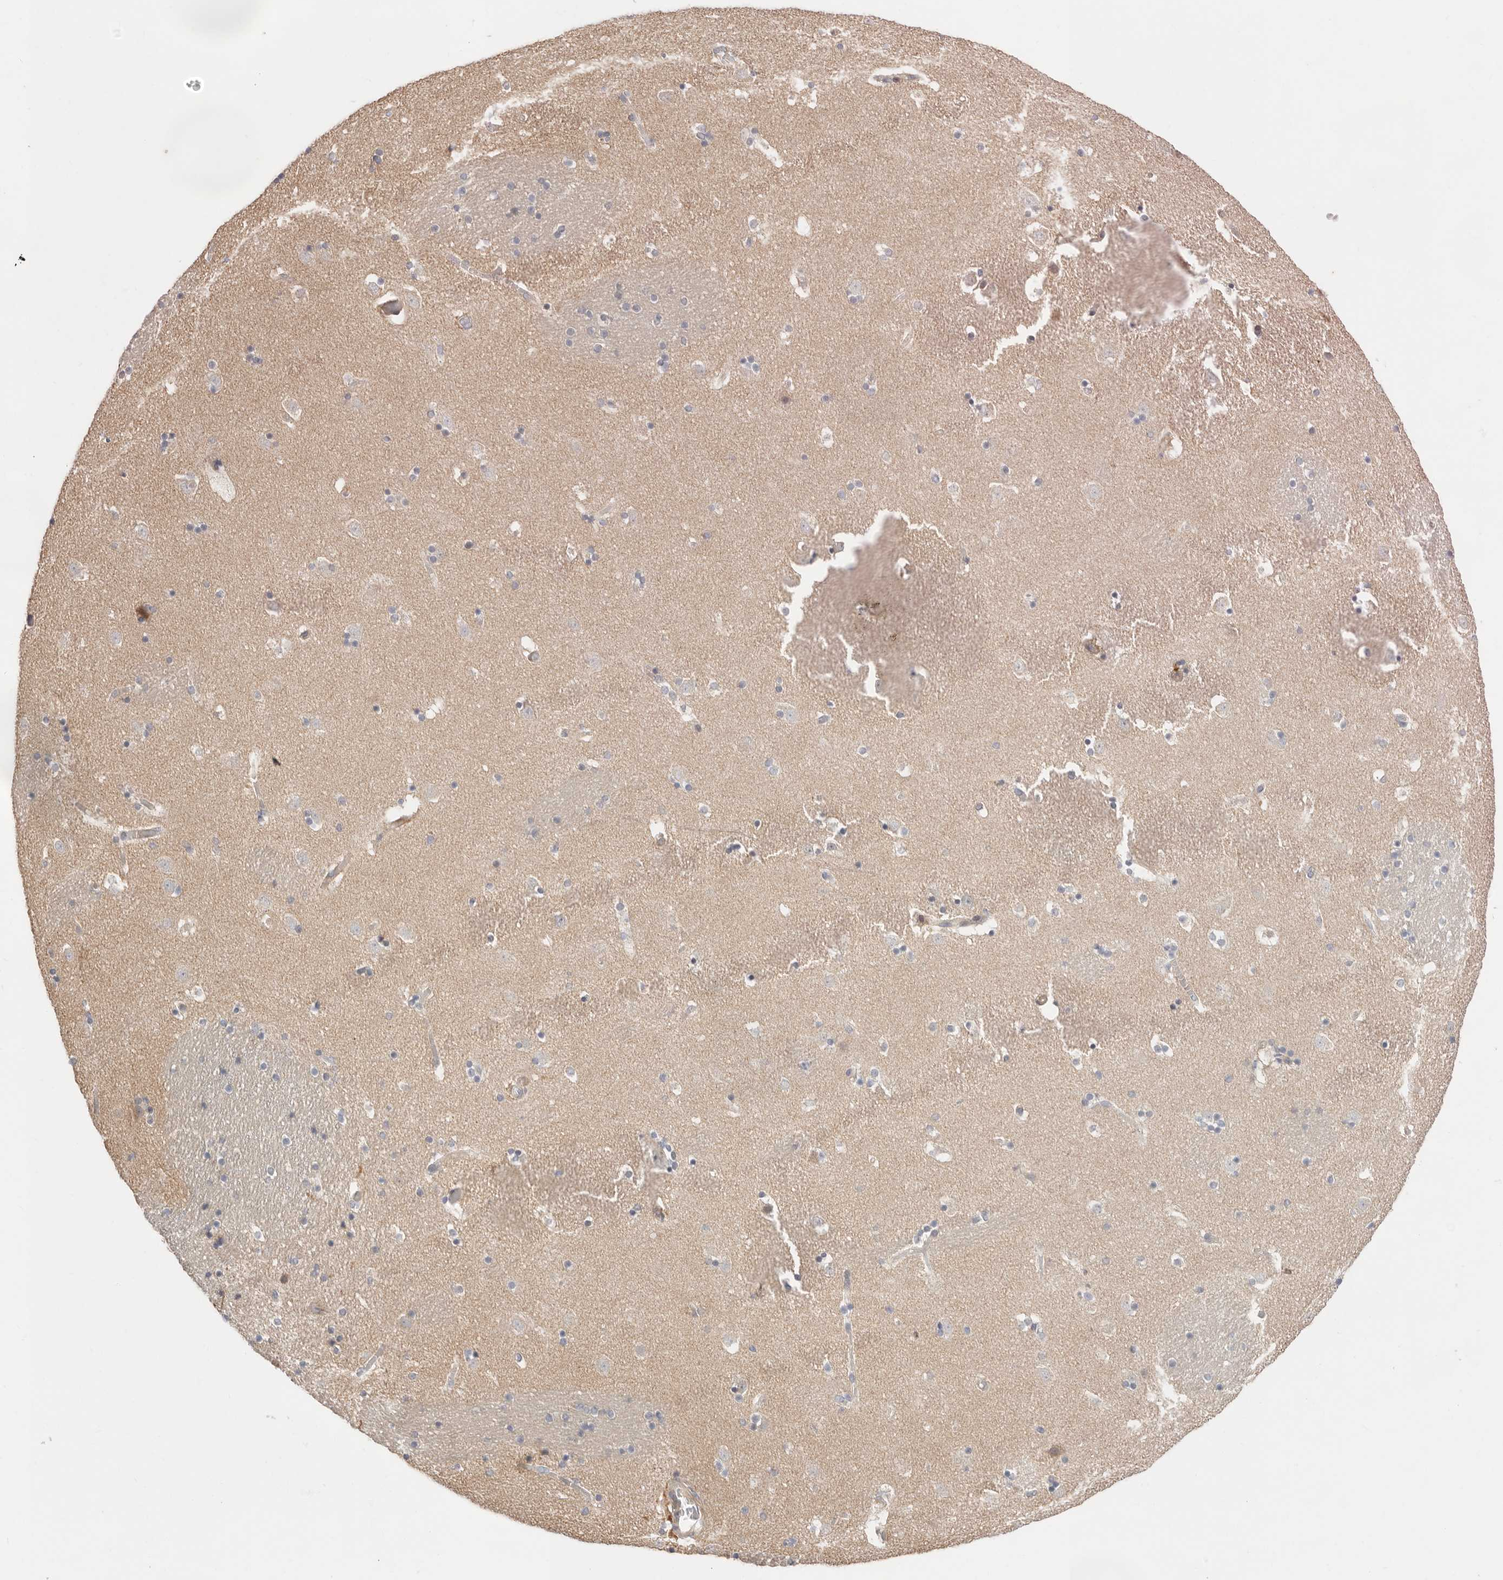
{"staining": {"intensity": "negative", "quantity": "none", "location": "none"}, "tissue": "caudate", "cell_type": "Glial cells", "image_type": "normal", "snomed": [{"axis": "morphology", "description": "Normal tissue, NOS"}, {"axis": "topography", "description": "Lateral ventricle wall"}], "caption": "An IHC photomicrograph of benign caudate is shown. There is no staining in glial cells of caudate.", "gene": "USH1C", "patient": {"sex": "male", "age": 45}}